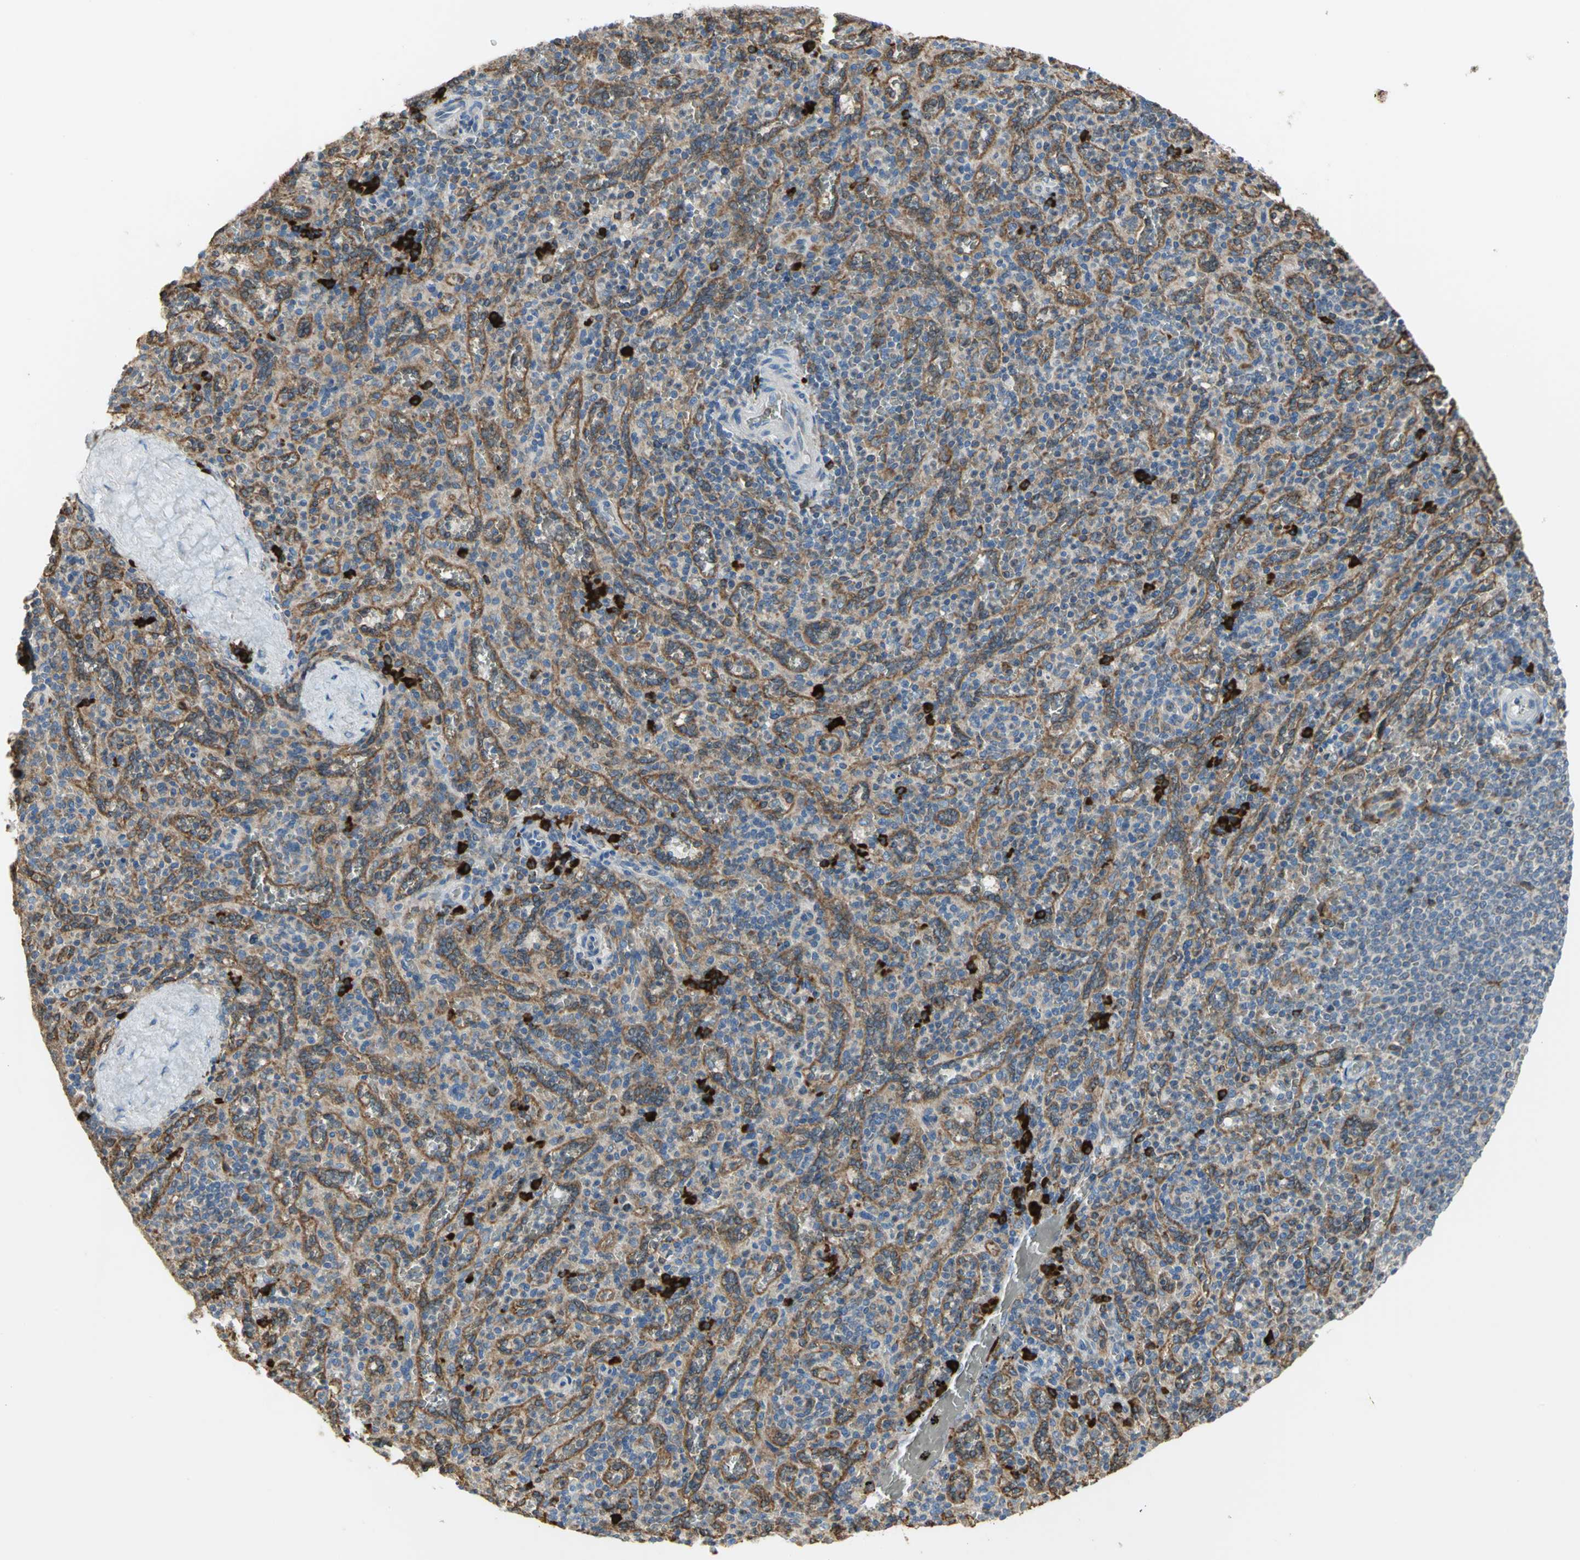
{"staining": {"intensity": "moderate", "quantity": ">75%", "location": "cytoplasmic/membranous"}, "tissue": "spleen", "cell_type": "Cells in red pulp", "image_type": "normal", "snomed": [{"axis": "morphology", "description": "Normal tissue, NOS"}, {"axis": "topography", "description": "Spleen"}], "caption": "A medium amount of moderate cytoplasmic/membranous positivity is identified in approximately >75% of cells in red pulp in normal spleen.", "gene": "SDF2L1", "patient": {"sex": "male", "age": 36}}